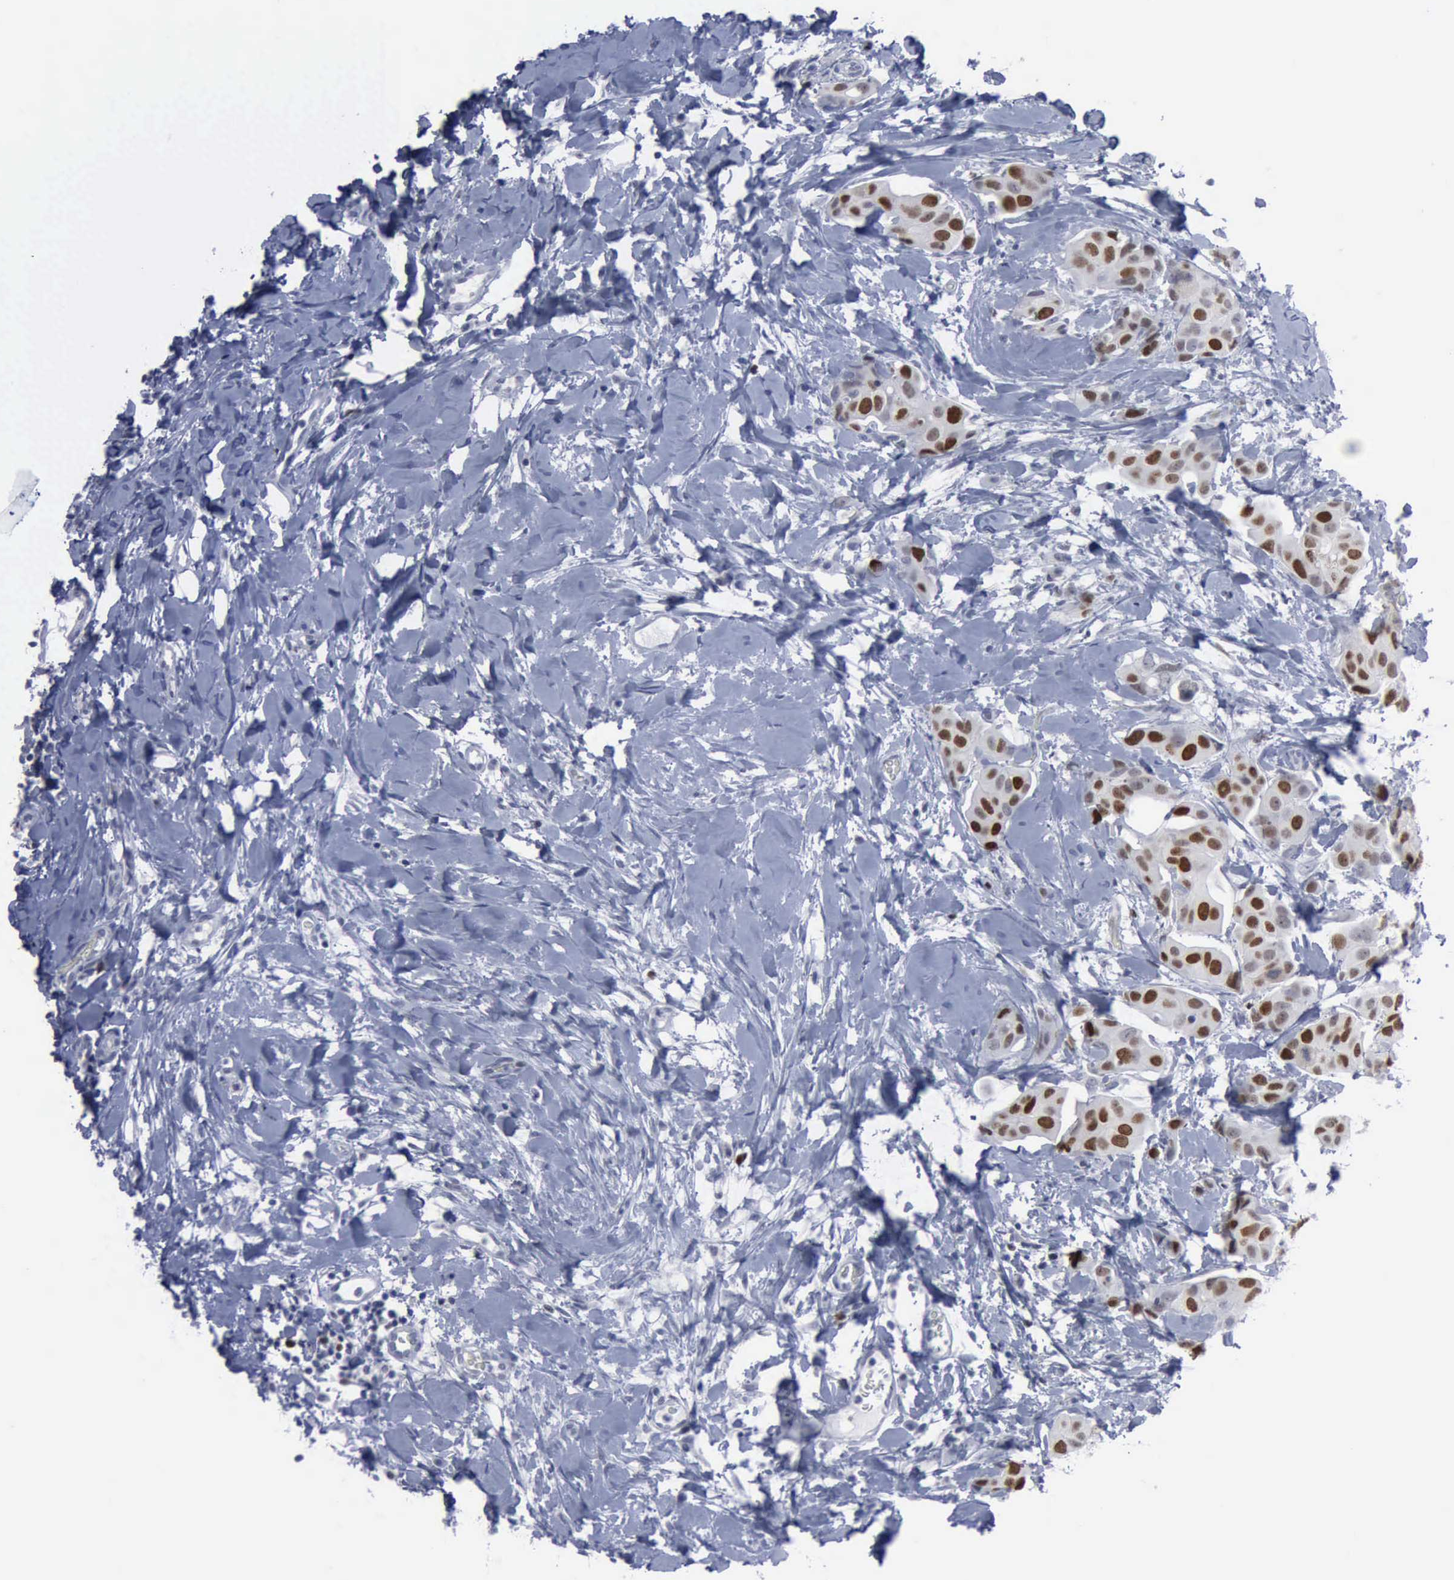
{"staining": {"intensity": "strong", "quantity": "25%-75%", "location": "nuclear"}, "tissue": "breast cancer", "cell_type": "Tumor cells", "image_type": "cancer", "snomed": [{"axis": "morphology", "description": "Duct carcinoma"}, {"axis": "topography", "description": "Breast"}], "caption": "This image displays IHC staining of intraductal carcinoma (breast), with high strong nuclear positivity in about 25%-75% of tumor cells.", "gene": "MCM5", "patient": {"sex": "female", "age": 40}}